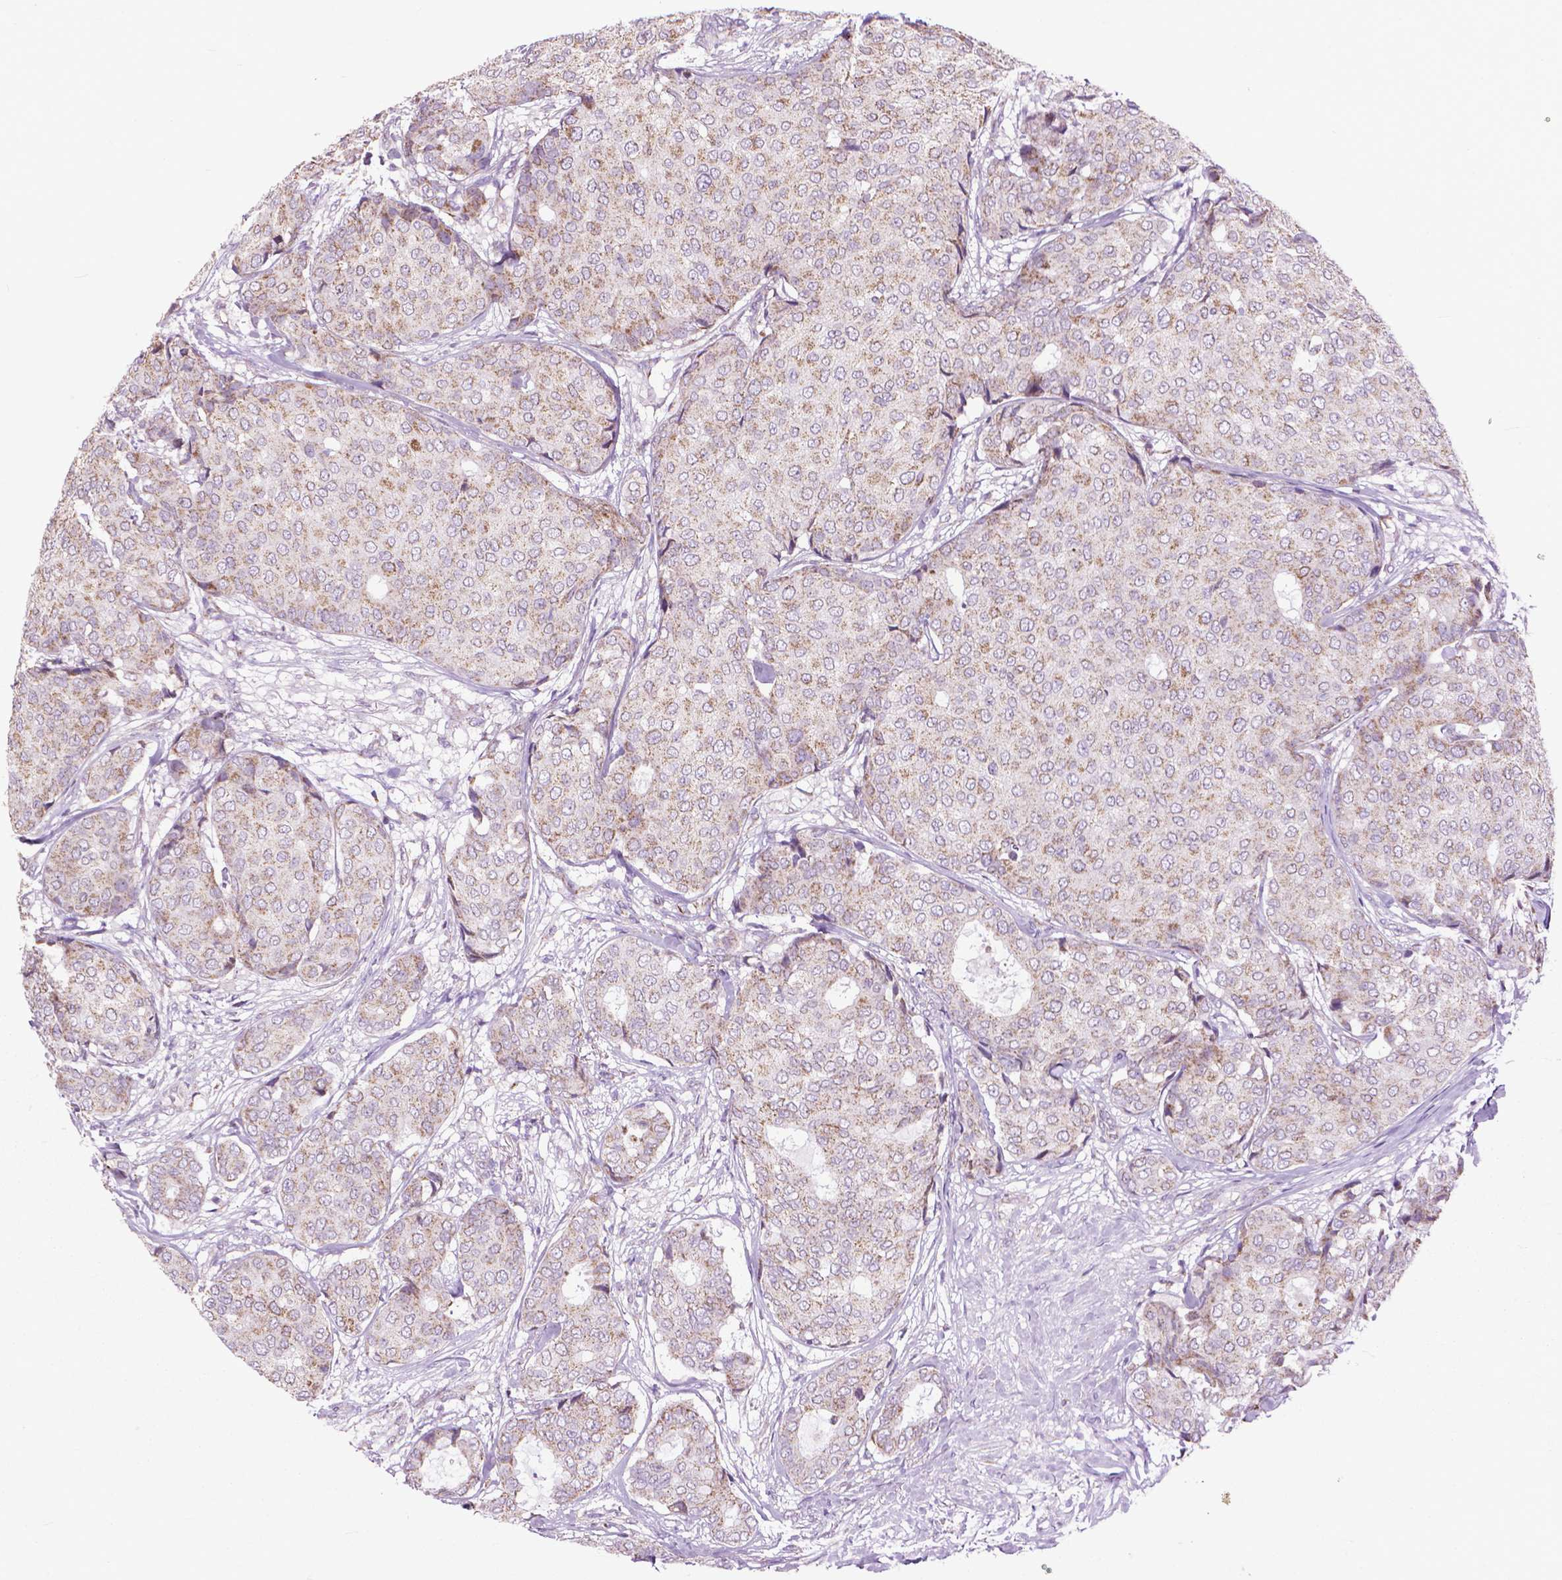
{"staining": {"intensity": "moderate", "quantity": "<25%", "location": "cytoplasmic/membranous"}, "tissue": "breast cancer", "cell_type": "Tumor cells", "image_type": "cancer", "snomed": [{"axis": "morphology", "description": "Duct carcinoma"}, {"axis": "topography", "description": "Breast"}], "caption": "Protein staining of breast invasive ductal carcinoma tissue exhibits moderate cytoplasmic/membranous expression in approximately <25% of tumor cells.", "gene": "VDAC1", "patient": {"sex": "female", "age": 75}}